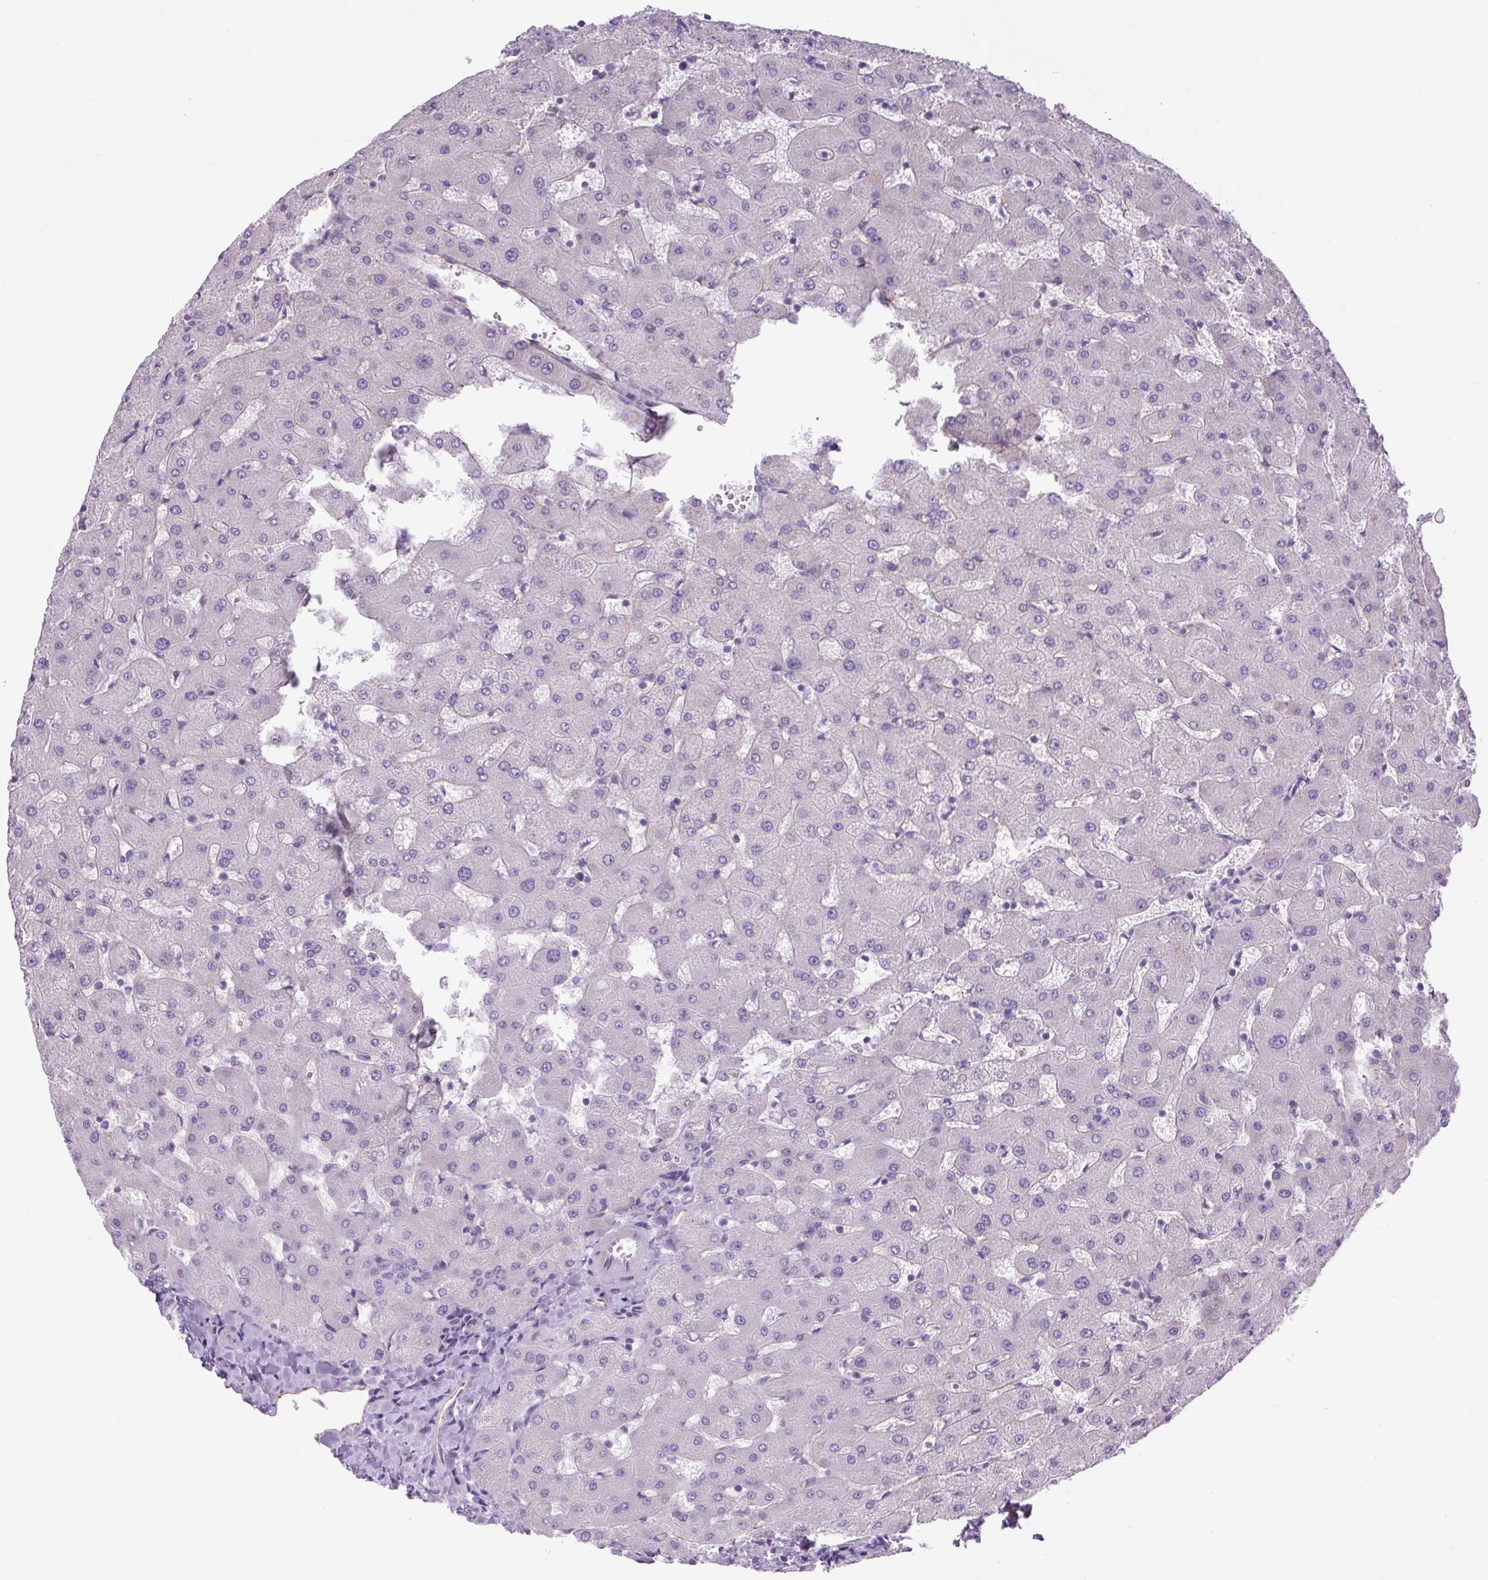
{"staining": {"intensity": "negative", "quantity": "none", "location": "none"}, "tissue": "liver", "cell_type": "Cholangiocytes", "image_type": "normal", "snomed": [{"axis": "morphology", "description": "Normal tissue, NOS"}, {"axis": "topography", "description": "Liver"}], "caption": "Immunohistochemical staining of normal liver reveals no significant staining in cholangiocytes. The staining is performed using DAB brown chromogen with nuclei counter-stained in using hematoxylin.", "gene": "RNASE10", "patient": {"sex": "female", "age": 63}}